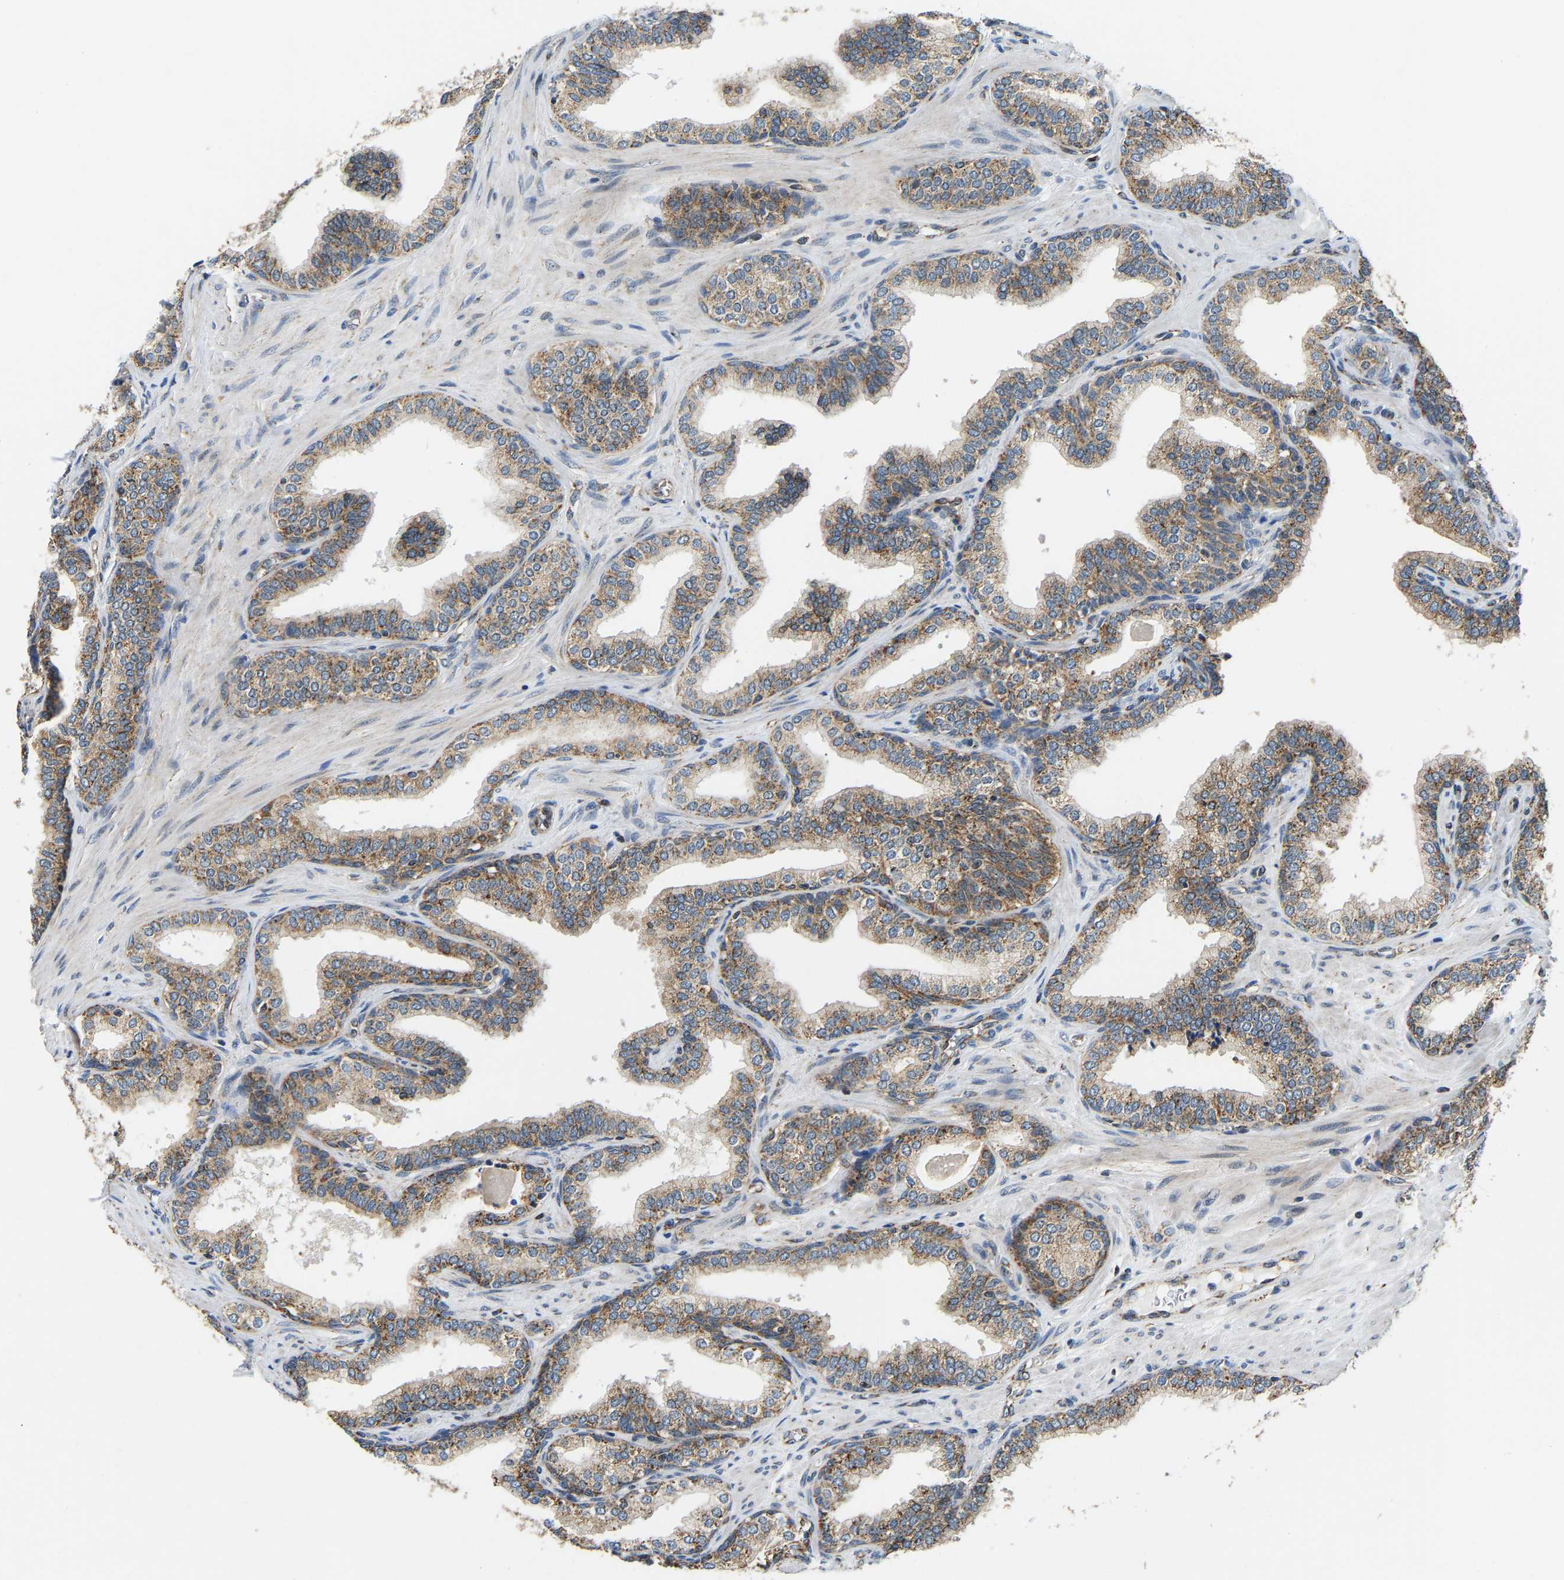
{"staining": {"intensity": "moderate", "quantity": "25%-75%", "location": "cytoplasmic/membranous"}, "tissue": "prostate cancer", "cell_type": "Tumor cells", "image_type": "cancer", "snomed": [{"axis": "morphology", "description": "Adenocarcinoma, High grade"}, {"axis": "topography", "description": "Prostate"}], "caption": "Tumor cells demonstrate medium levels of moderate cytoplasmic/membranous staining in about 25%-75% of cells in prostate cancer (high-grade adenocarcinoma).", "gene": "GIMAP7", "patient": {"sex": "male", "age": 52}}